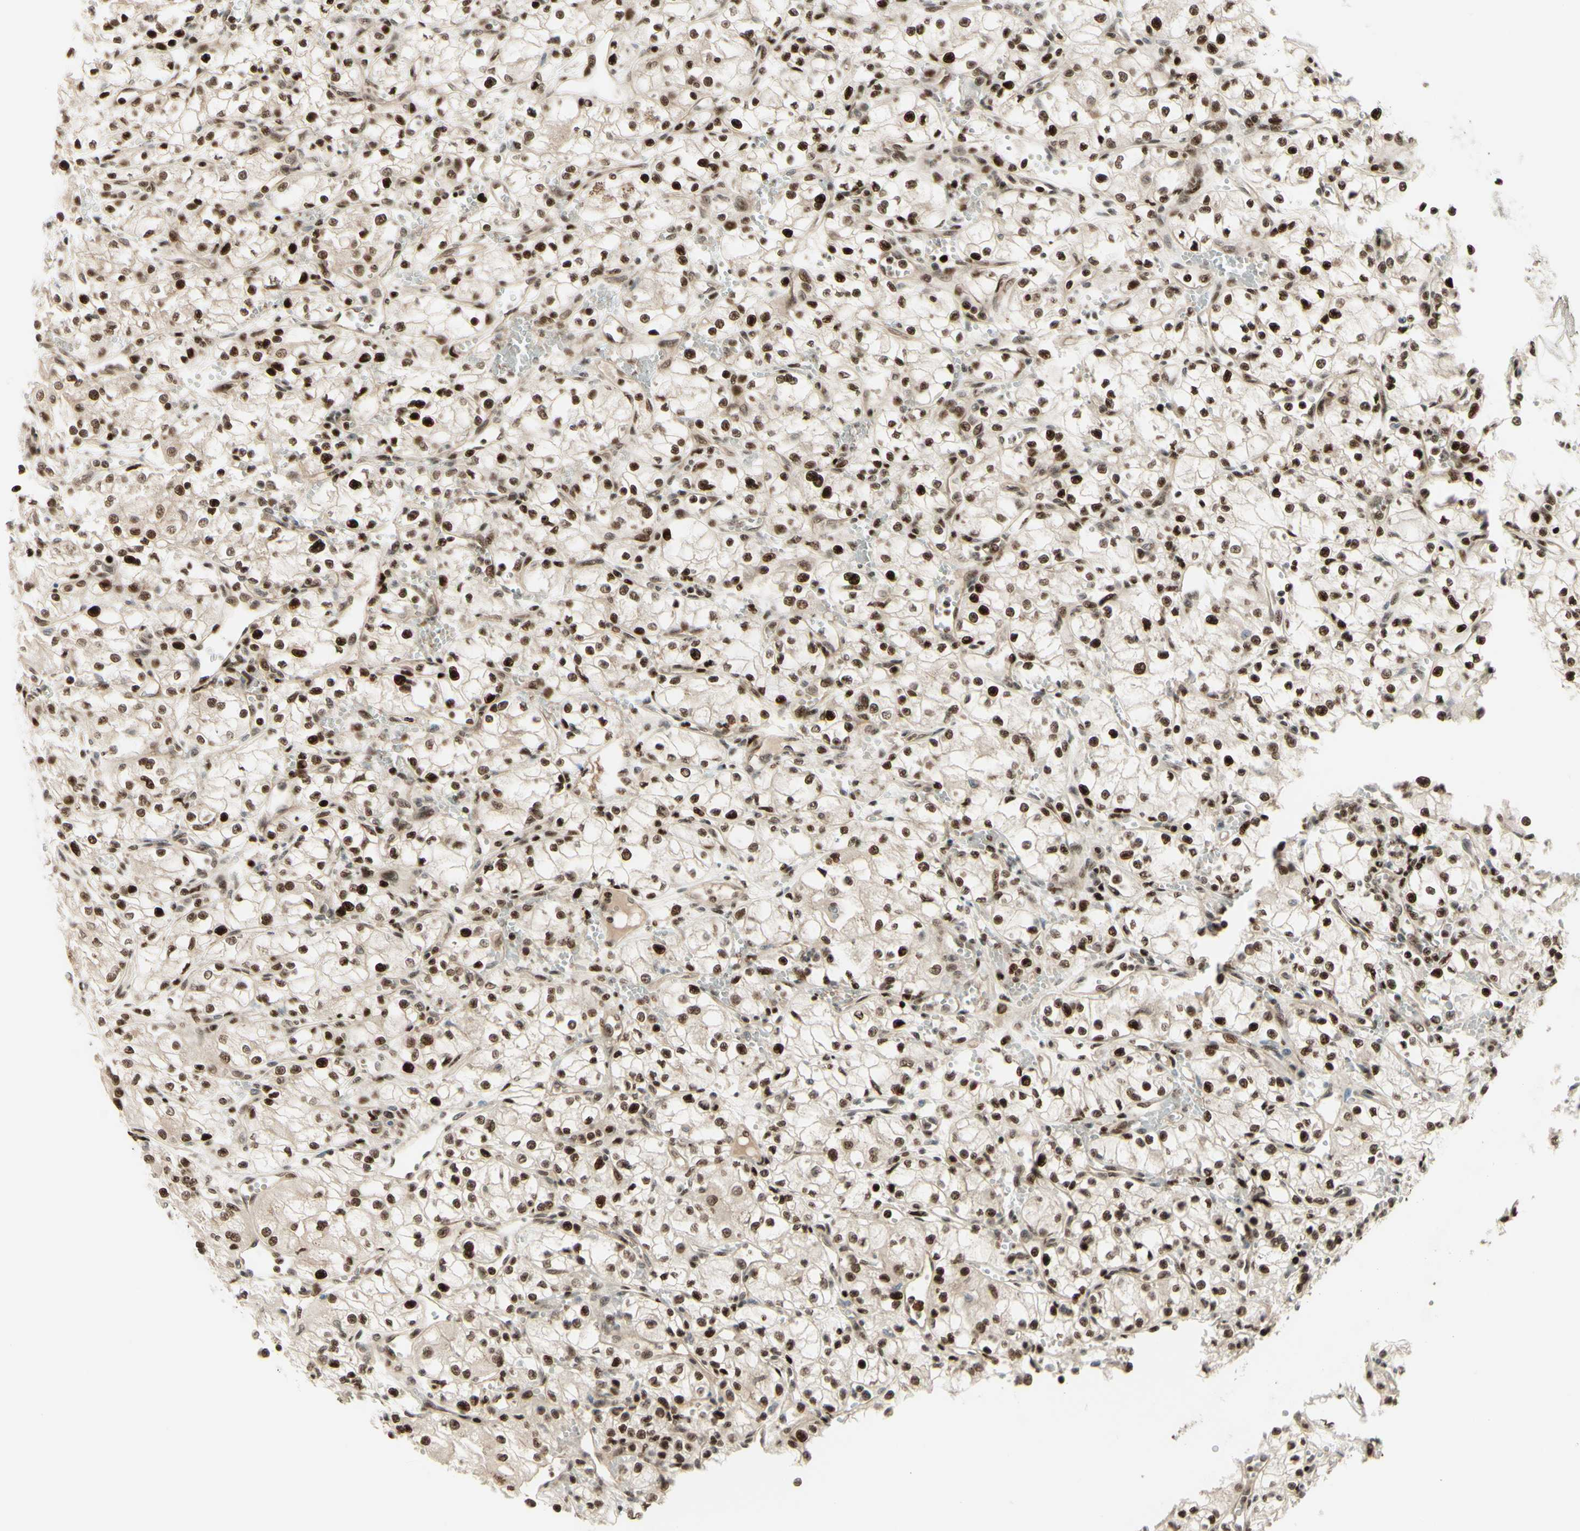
{"staining": {"intensity": "strong", "quantity": ">75%", "location": "cytoplasmic/membranous,nuclear"}, "tissue": "renal cancer", "cell_type": "Tumor cells", "image_type": "cancer", "snomed": [{"axis": "morphology", "description": "Normal tissue, NOS"}, {"axis": "morphology", "description": "Adenocarcinoma, NOS"}, {"axis": "topography", "description": "Kidney"}], "caption": "Strong cytoplasmic/membranous and nuclear protein expression is seen in about >75% of tumor cells in adenocarcinoma (renal).", "gene": "CDKL5", "patient": {"sex": "male", "age": 59}}